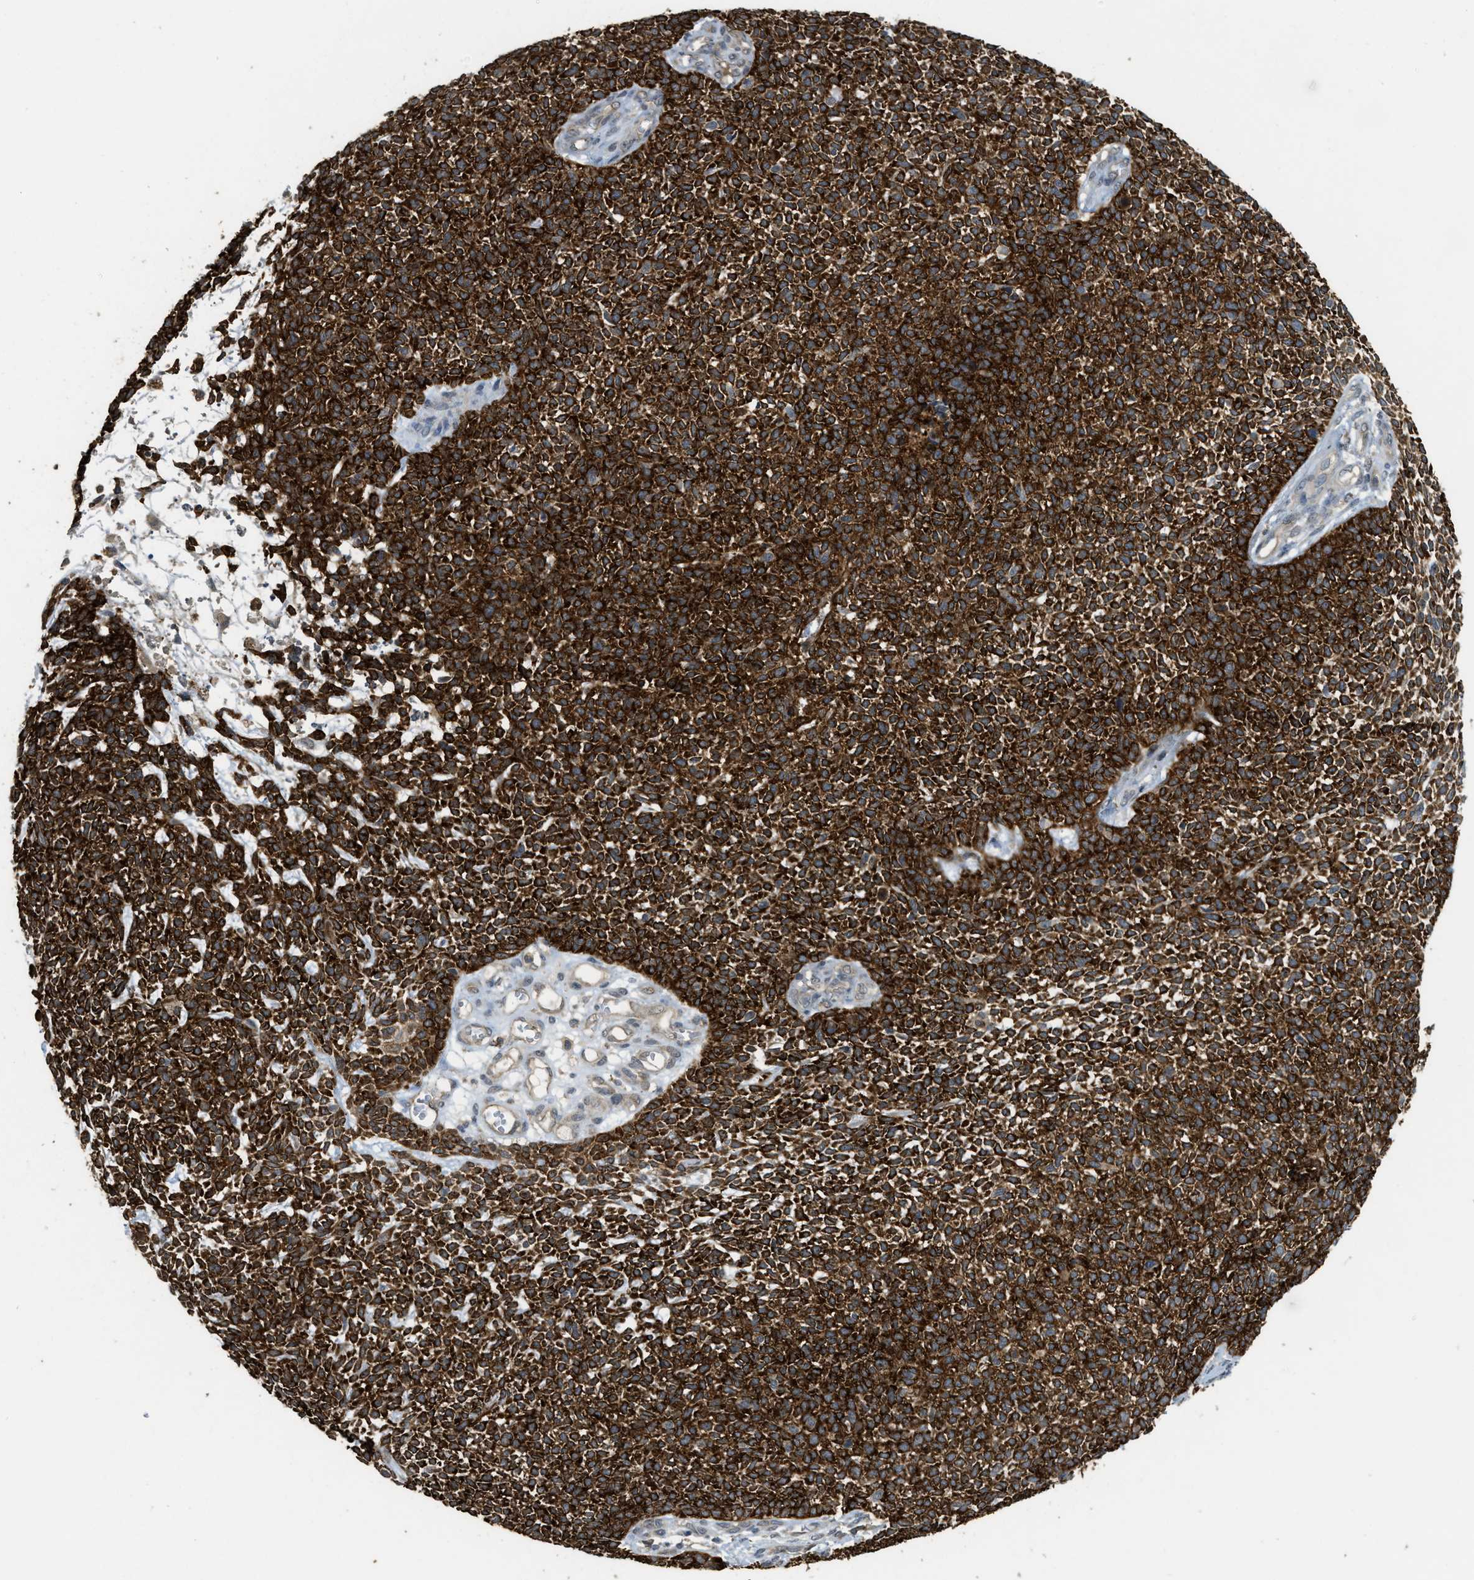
{"staining": {"intensity": "strong", "quantity": ">75%", "location": "cytoplasmic/membranous"}, "tissue": "skin cancer", "cell_type": "Tumor cells", "image_type": "cancer", "snomed": [{"axis": "morphology", "description": "Basal cell carcinoma"}, {"axis": "topography", "description": "Skin"}], "caption": "Strong cytoplasmic/membranous expression for a protein is seen in about >75% of tumor cells of skin cancer using immunohistochemistry.", "gene": "IGF2BP2", "patient": {"sex": "female", "age": 84}}